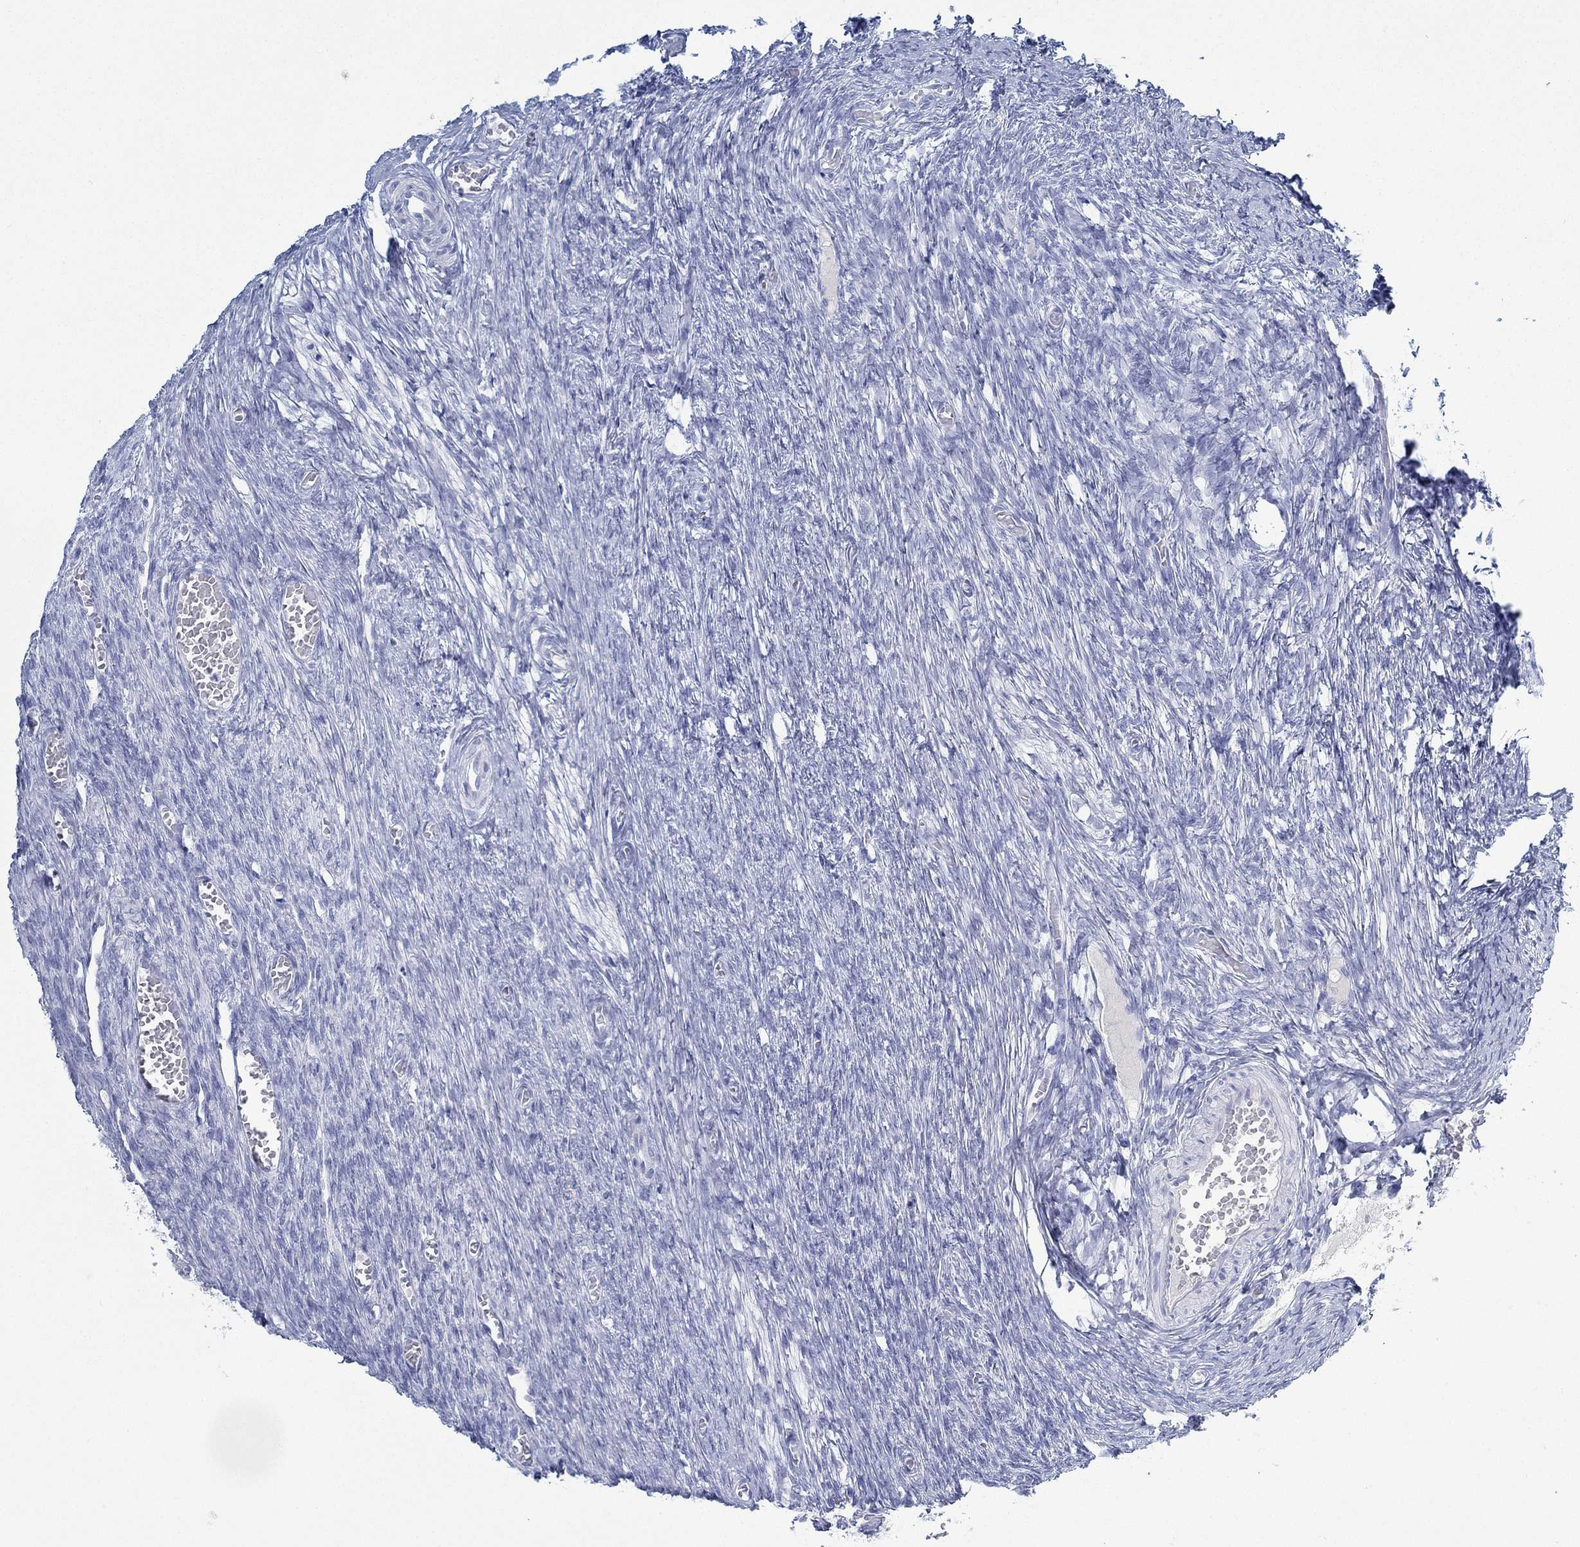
{"staining": {"intensity": "negative", "quantity": "none", "location": "none"}, "tissue": "ovary", "cell_type": "Follicle cells", "image_type": "normal", "snomed": [{"axis": "morphology", "description": "Normal tissue, NOS"}, {"axis": "topography", "description": "Ovary"}], "caption": "This image is of unremarkable ovary stained with immunohistochemistry to label a protein in brown with the nuclei are counter-stained blue. There is no expression in follicle cells.", "gene": "PAX9", "patient": {"sex": "female", "age": 27}}